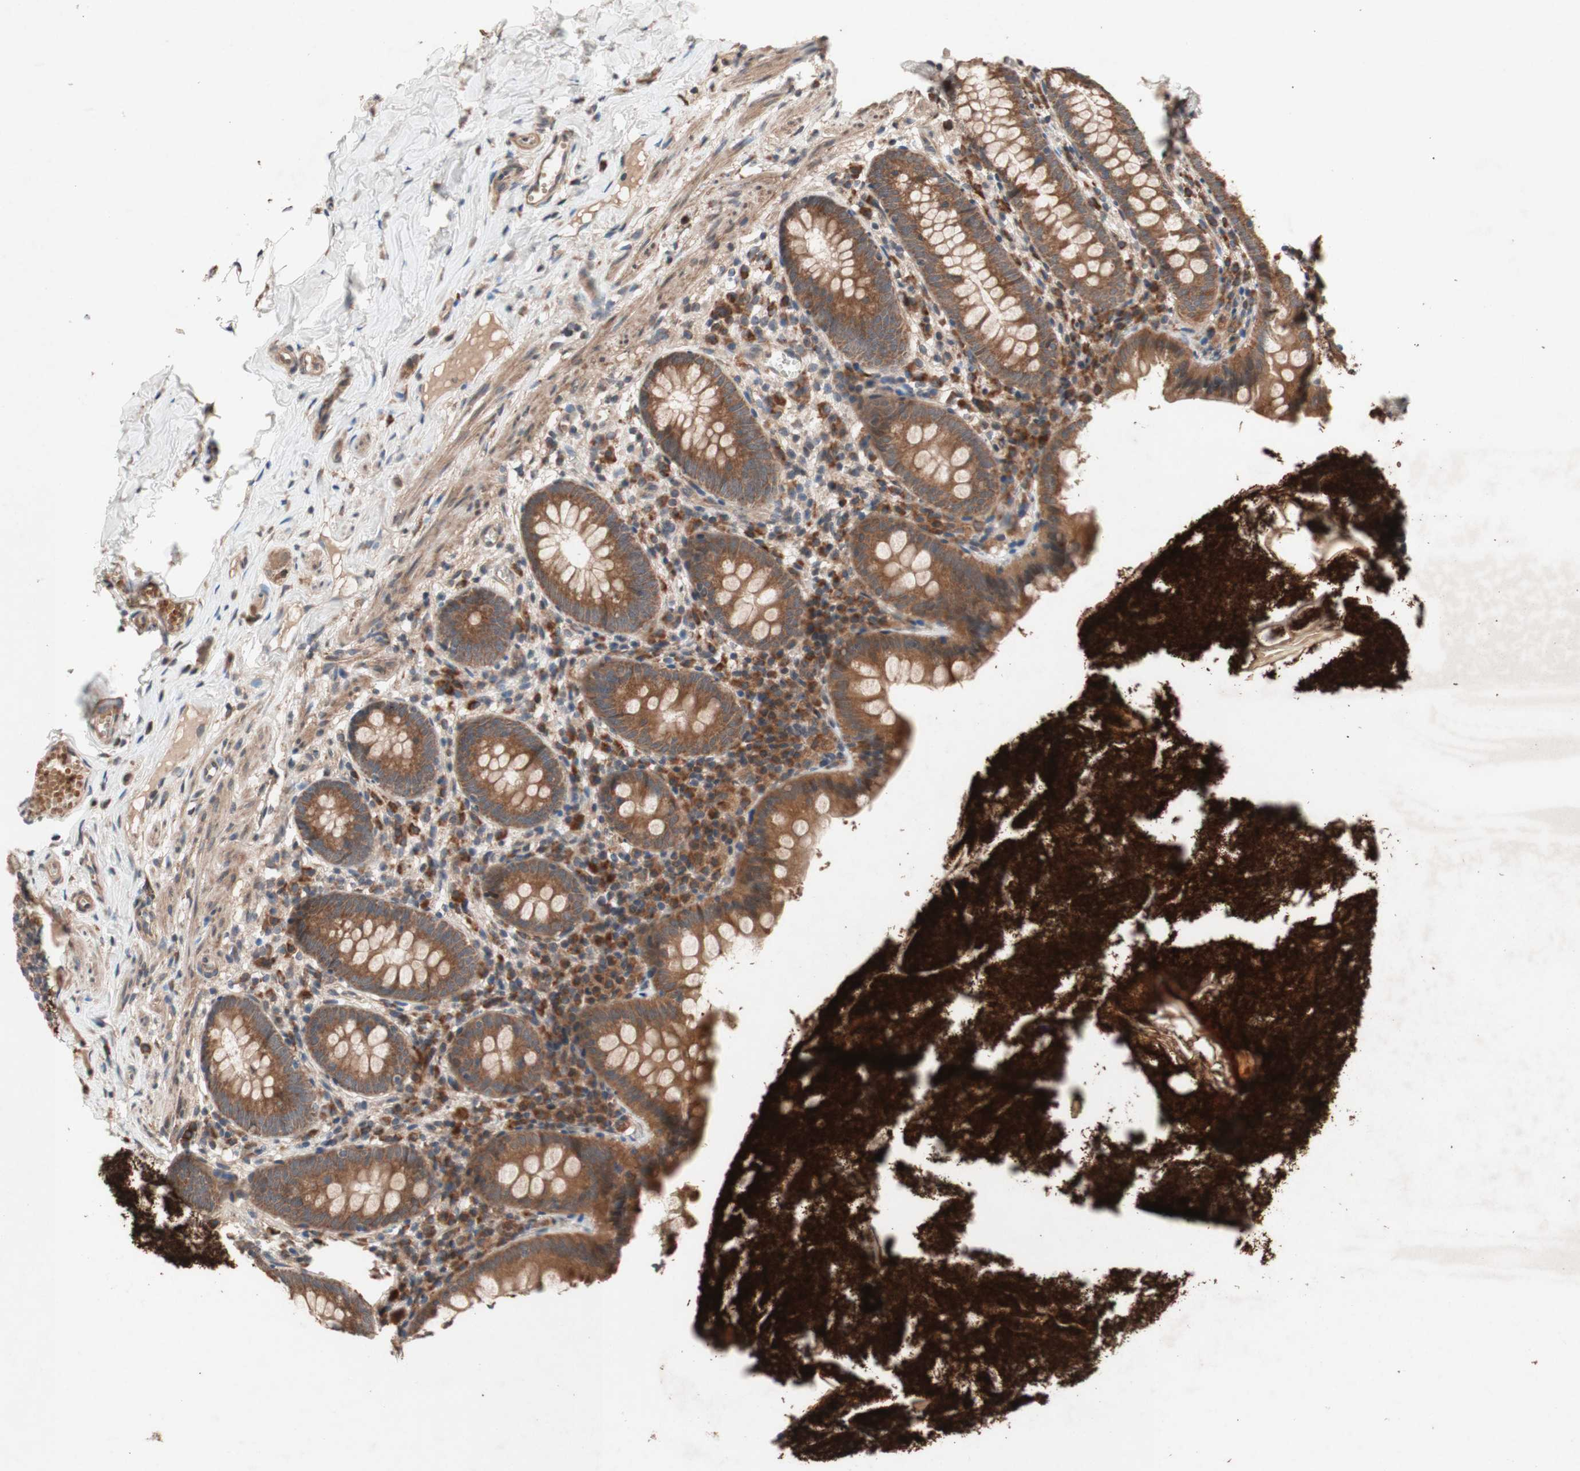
{"staining": {"intensity": "strong", "quantity": ">75%", "location": "cytoplasmic/membranous"}, "tissue": "appendix", "cell_type": "Glandular cells", "image_type": "normal", "snomed": [{"axis": "morphology", "description": "Normal tissue, NOS"}, {"axis": "topography", "description": "Appendix"}], "caption": "A photomicrograph of appendix stained for a protein exhibits strong cytoplasmic/membranous brown staining in glandular cells.", "gene": "DDOST", "patient": {"sex": "male", "age": 52}}